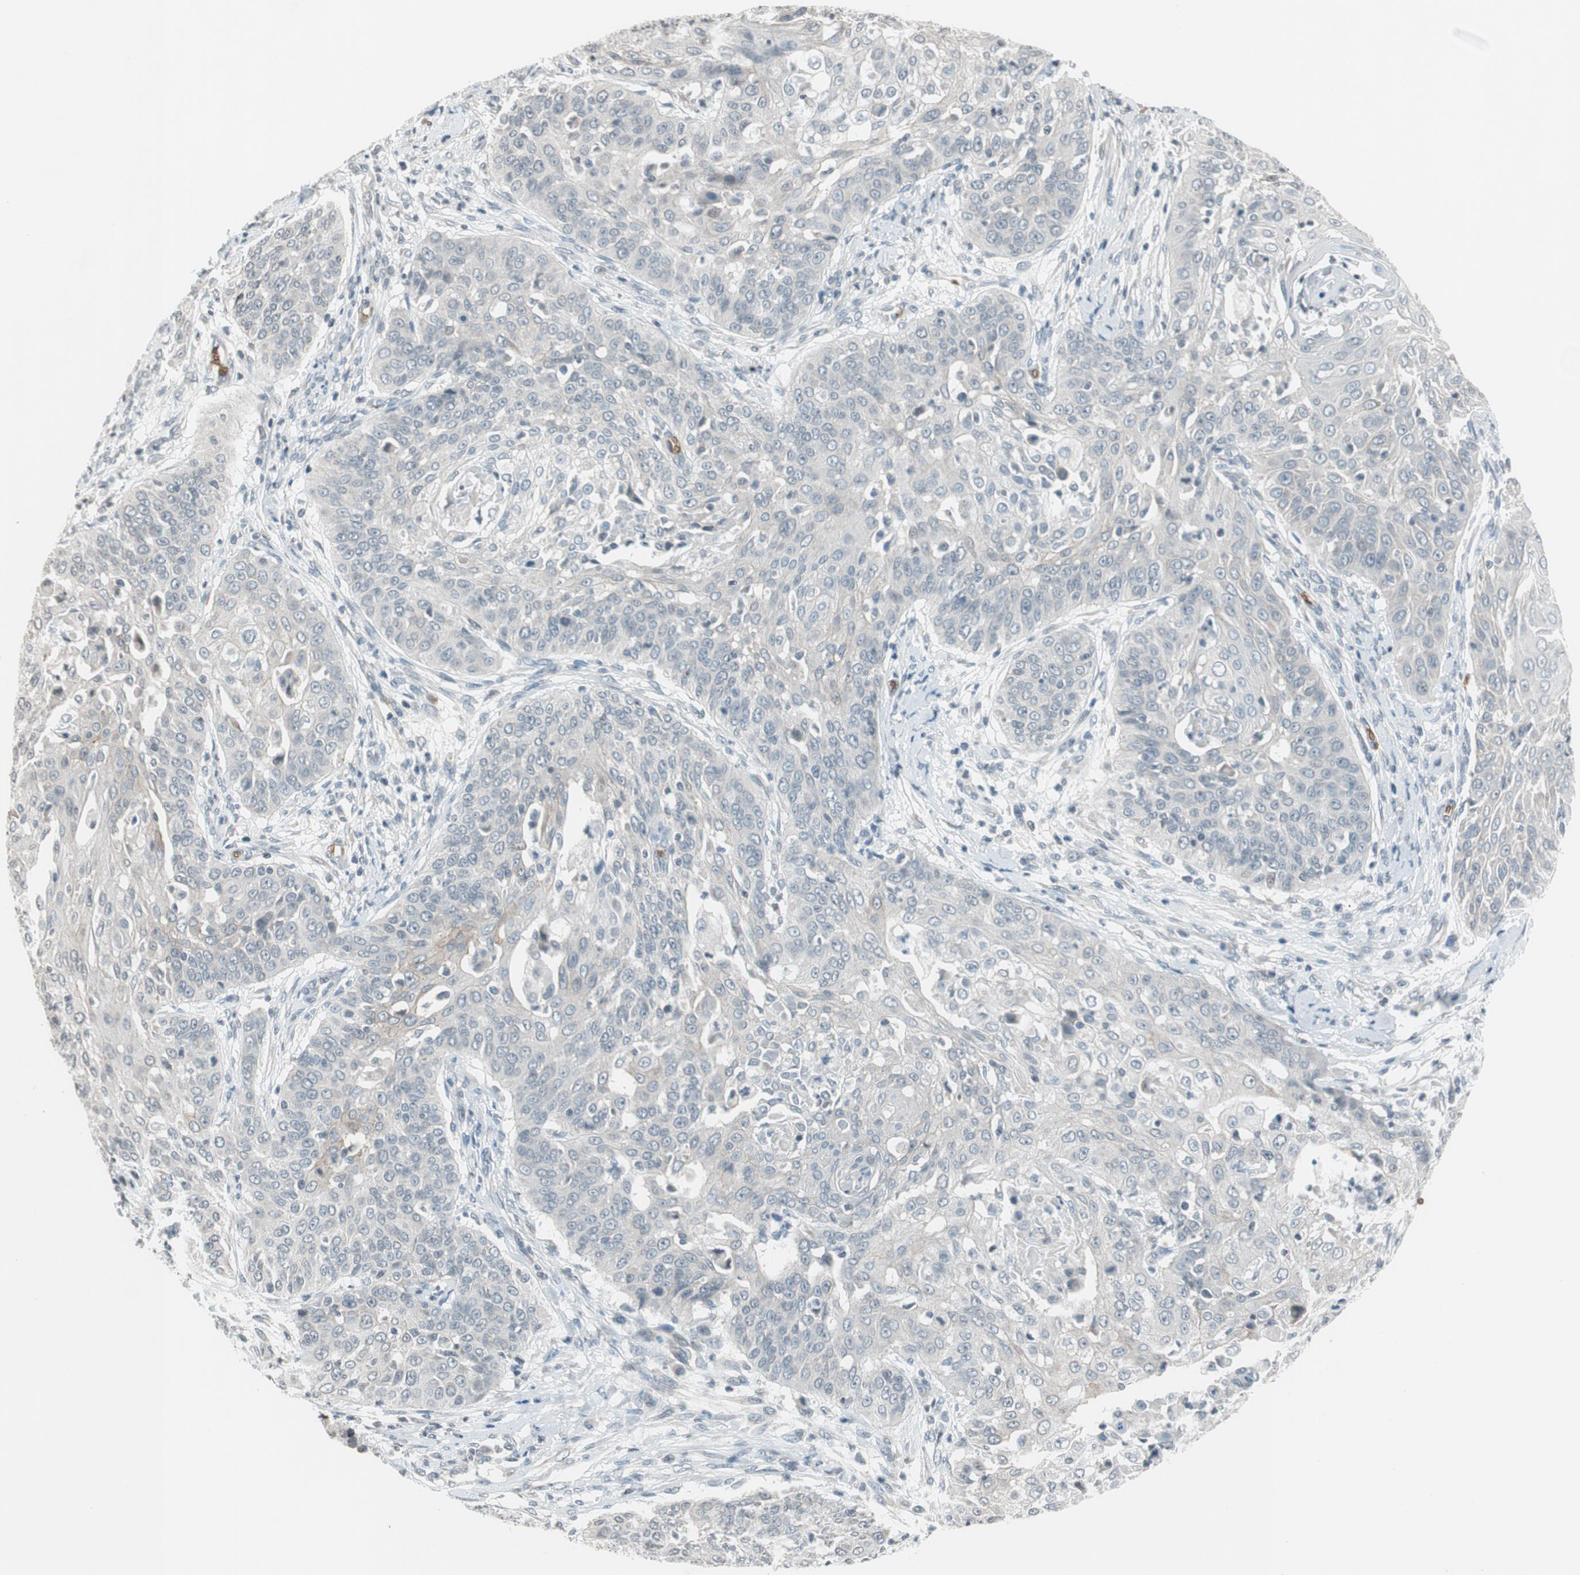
{"staining": {"intensity": "negative", "quantity": "none", "location": "none"}, "tissue": "cervical cancer", "cell_type": "Tumor cells", "image_type": "cancer", "snomed": [{"axis": "morphology", "description": "Squamous cell carcinoma, NOS"}, {"axis": "topography", "description": "Cervix"}], "caption": "Protein analysis of cervical squamous cell carcinoma displays no significant positivity in tumor cells.", "gene": "GYPC", "patient": {"sex": "female", "age": 64}}